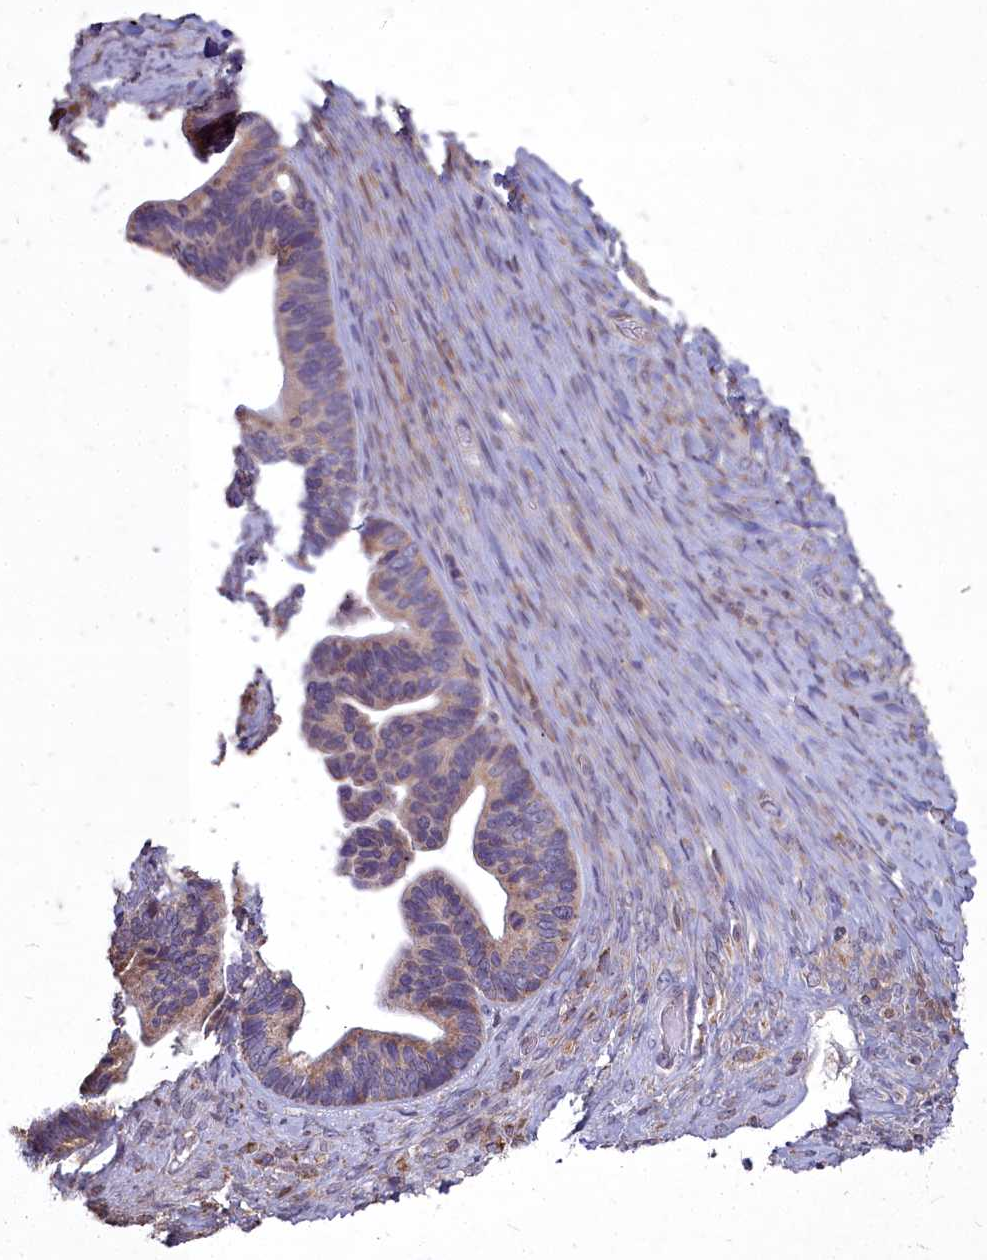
{"staining": {"intensity": "weak", "quantity": ">75%", "location": "cytoplasmic/membranous"}, "tissue": "ovarian cancer", "cell_type": "Tumor cells", "image_type": "cancer", "snomed": [{"axis": "morphology", "description": "Cystadenocarcinoma, serous, NOS"}, {"axis": "topography", "description": "Ovary"}], "caption": "The image shows staining of ovarian cancer, revealing weak cytoplasmic/membranous protein positivity (brown color) within tumor cells. (DAB IHC with brightfield microscopy, high magnification).", "gene": "MICU2", "patient": {"sex": "female", "age": 56}}